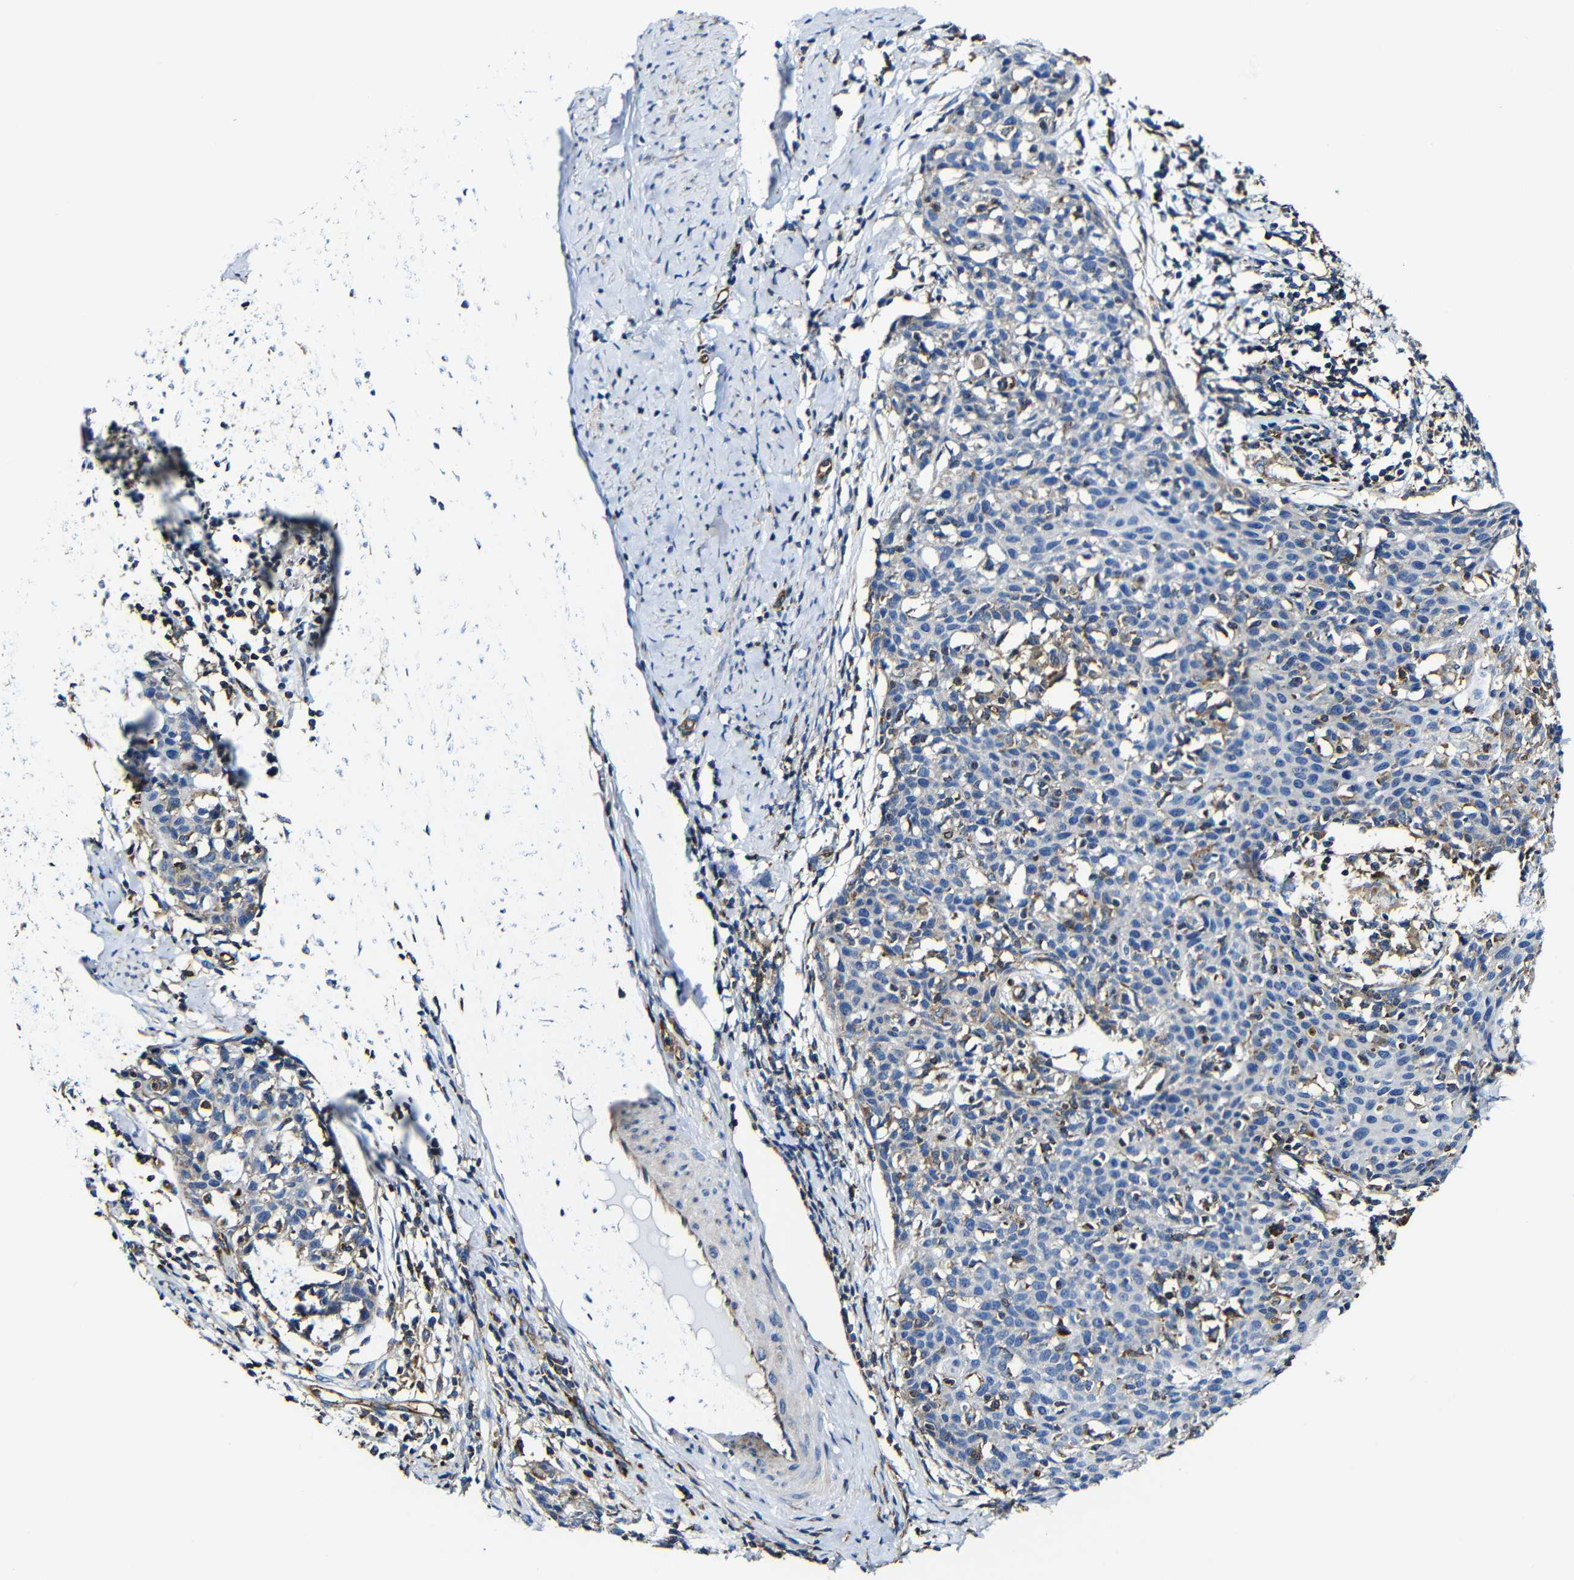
{"staining": {"intensity": "negative", "quantity": "none", "location": "none"}, "tissue": "cervical cancer", "cell_type": "Tumor cells", "image_type": "cancer", "snomed": [{"axis": "morphology", "description": "Squamous cell carcinoma, NOS"}, {"axis": "topography", "description": "Cervix"}], "caption": "There is no significant staining in tumor cells of cervical cancer.", "gene": "MSN", "patient": {"sex": "female", "age": 38}}